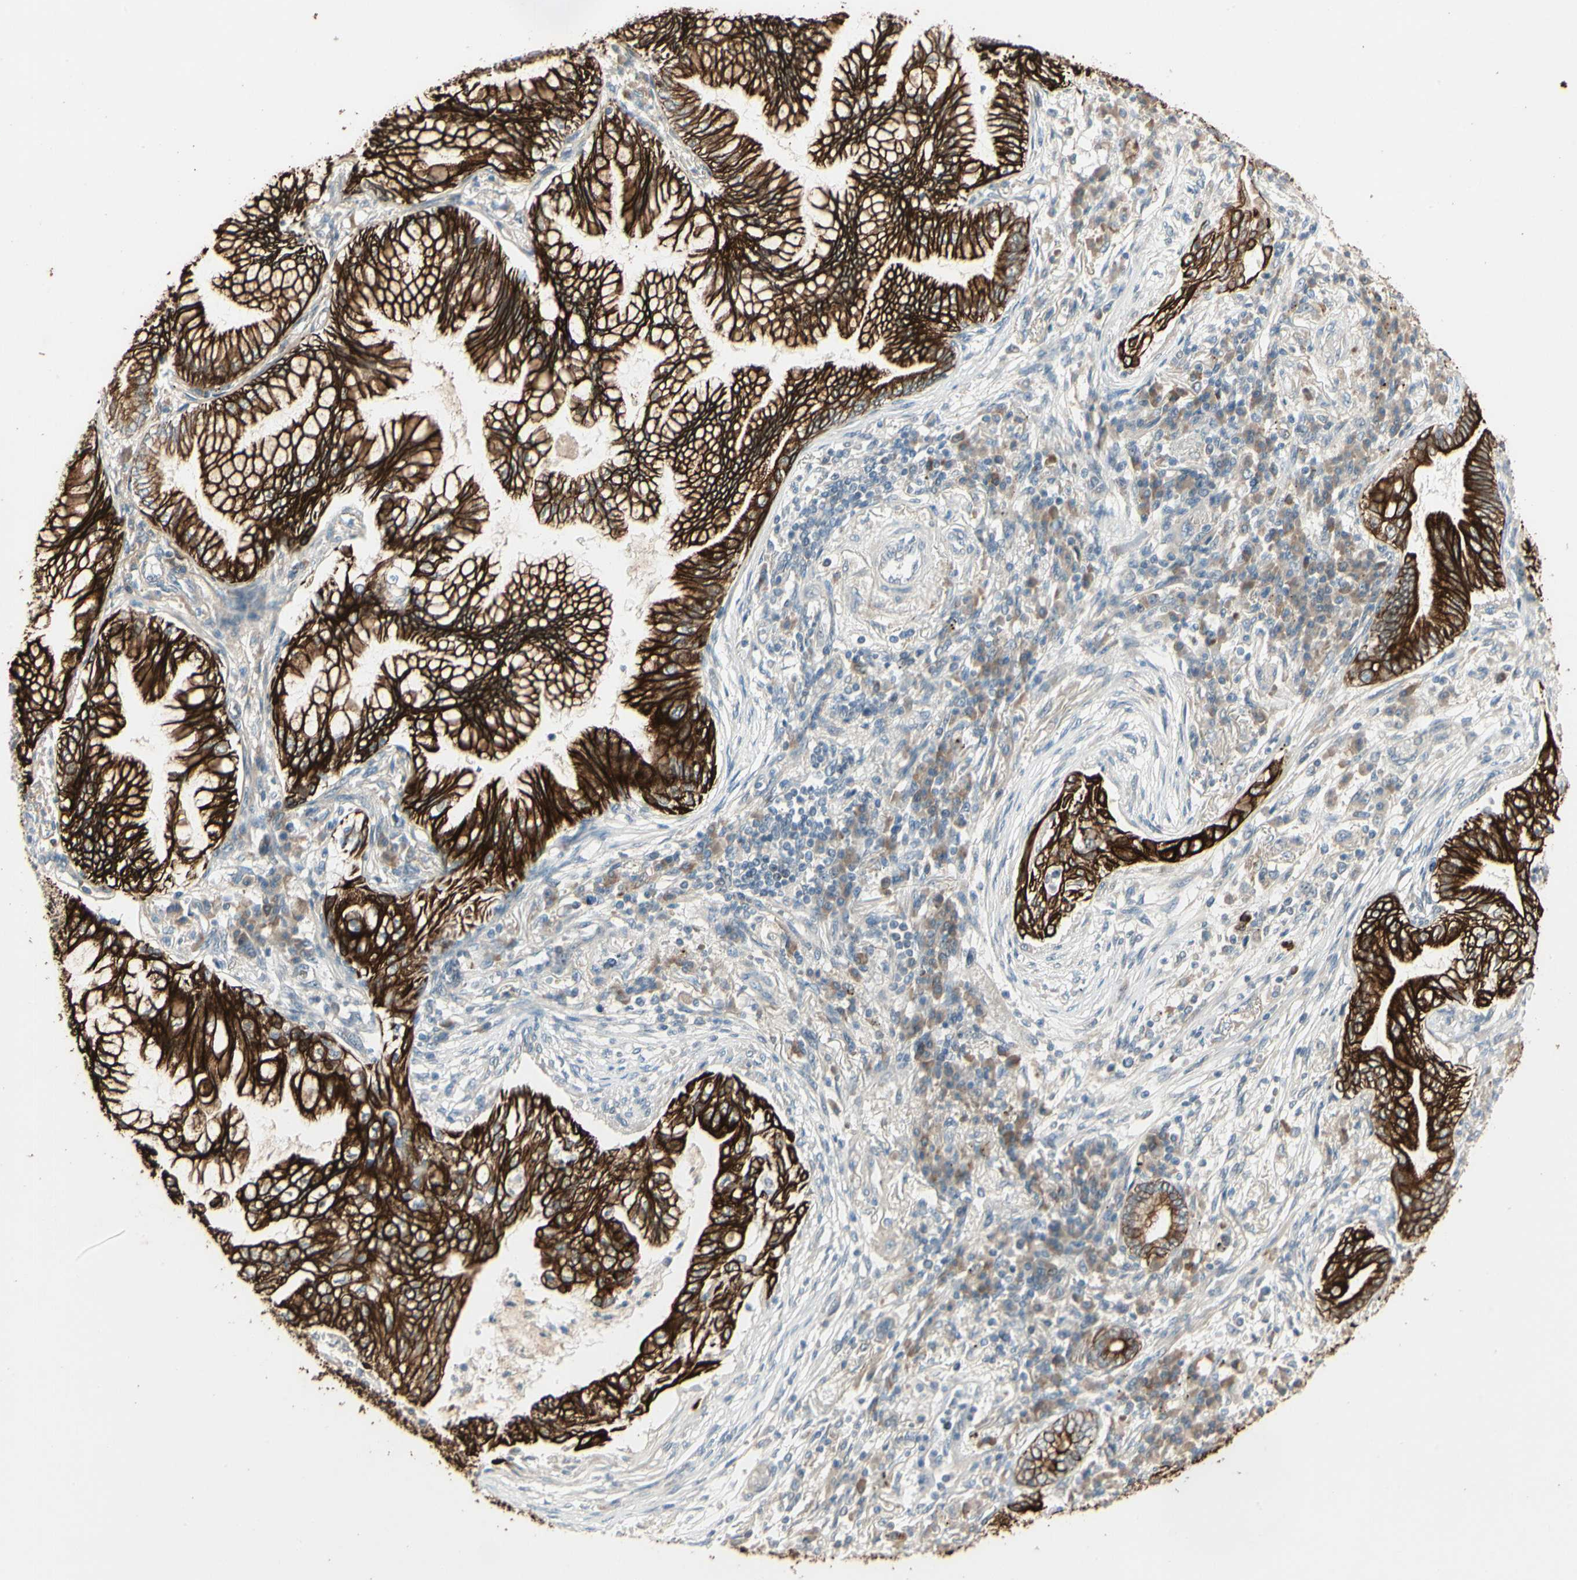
{"staining": {"intensity": "strong", "quantity": ">75%", "location": "cytoplasmic/membranous"}, "tissue": "lung cancer", "cell_type": "Tumor cells", "image_type": "cancer", "snomed": [{"axis": "morphology", "description": "Normal tissue, NOS"}, {"axis": "morphology", "description": "Adenocarcinoma, NOS"}, {"axis": "topography", "description": "Bronchus"}, {"axis": "topography", "description": "Lung"}], "caption": "Immunohistochemistry (IHC) (DAB) staining of human lung adenocarcinoma shows strong cytoplasmic/membranous protein staining in about >75% of tumor cells.", "gene": "SKIL", "patient": {"sex": "female", "age": 70}}